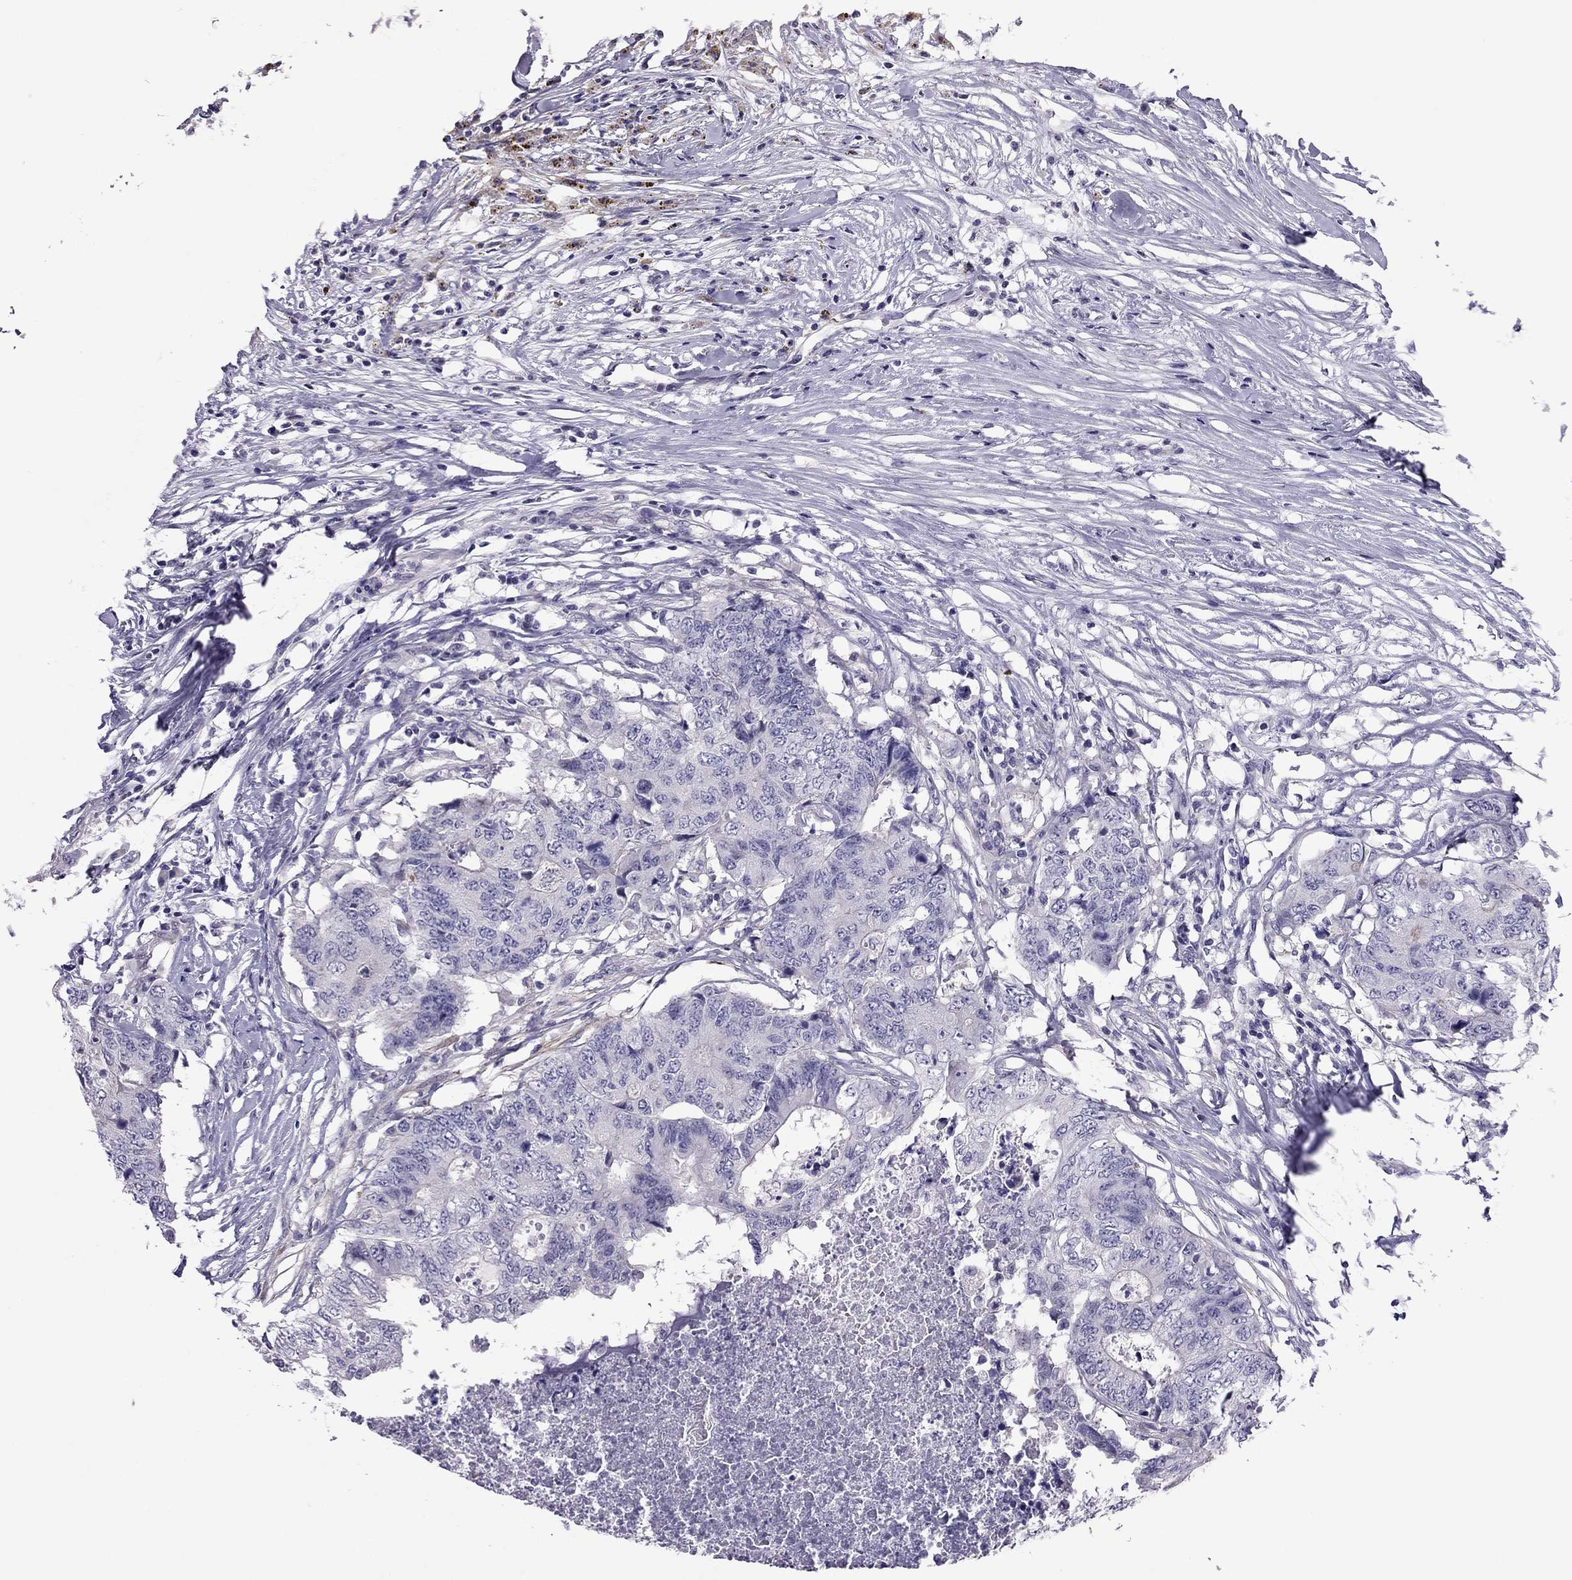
{"staining": {"intensity": "negative", "quantity": "none", "location": "none"}, "tissue": "colorectal cancer", "cell_type": "Tumor cells", "image_type": "cancer", "snomed": [{"axis": "morphology", "description": "Adenocarcinoma, NOS"}, {"axis": "topography", "description": "Colon"}], "caption": "An image of human colorectal cancer (adenocarcinoma) is negative for staining in tumor cells.", "gene": "SLC16A8", "patient": {"sex": "female", "age": 48}}